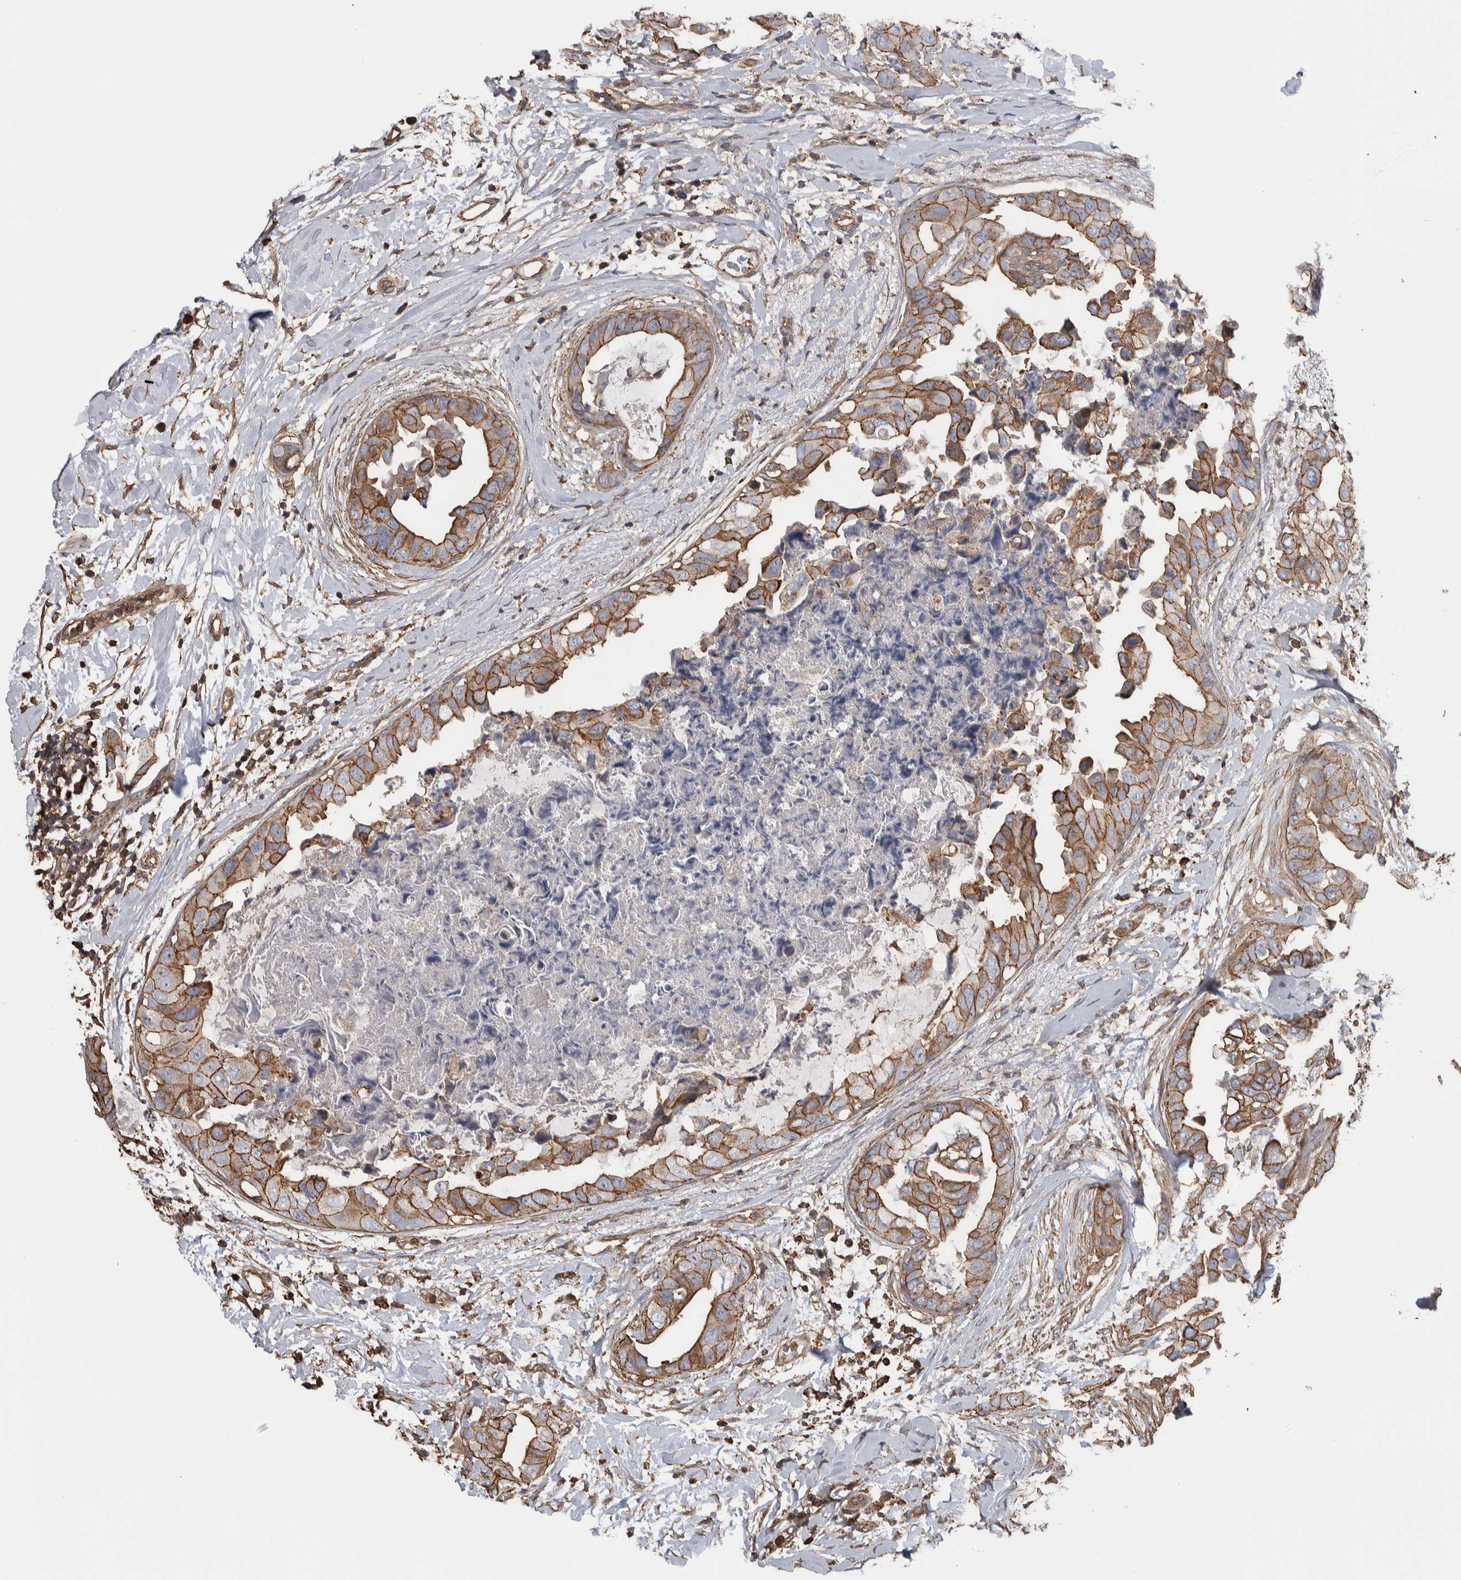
{"staining": {"intensity": "moderate", "quantity": ">75%", "location": "cytoplasmic/membranous"}, "tissue": "breast cancer", "cell_type": "Tumor cells", "image_type": "cancer", "snomed": [{"axis": "morphology", "description": "Duct carcinoma"}, {"axis": "topography", "description": "Breast"}], "caption": "Immunohistochemistry (IHC) histopathology image of breast invasive ductal carcinoma stained for a protein (brown), which exhibits medium levels of moderate cytoplasmic/membranous staining in approximately >75% of tumor cells.", "gene": "ENPP2", "patient": {"sex": "female", "age": 40}}